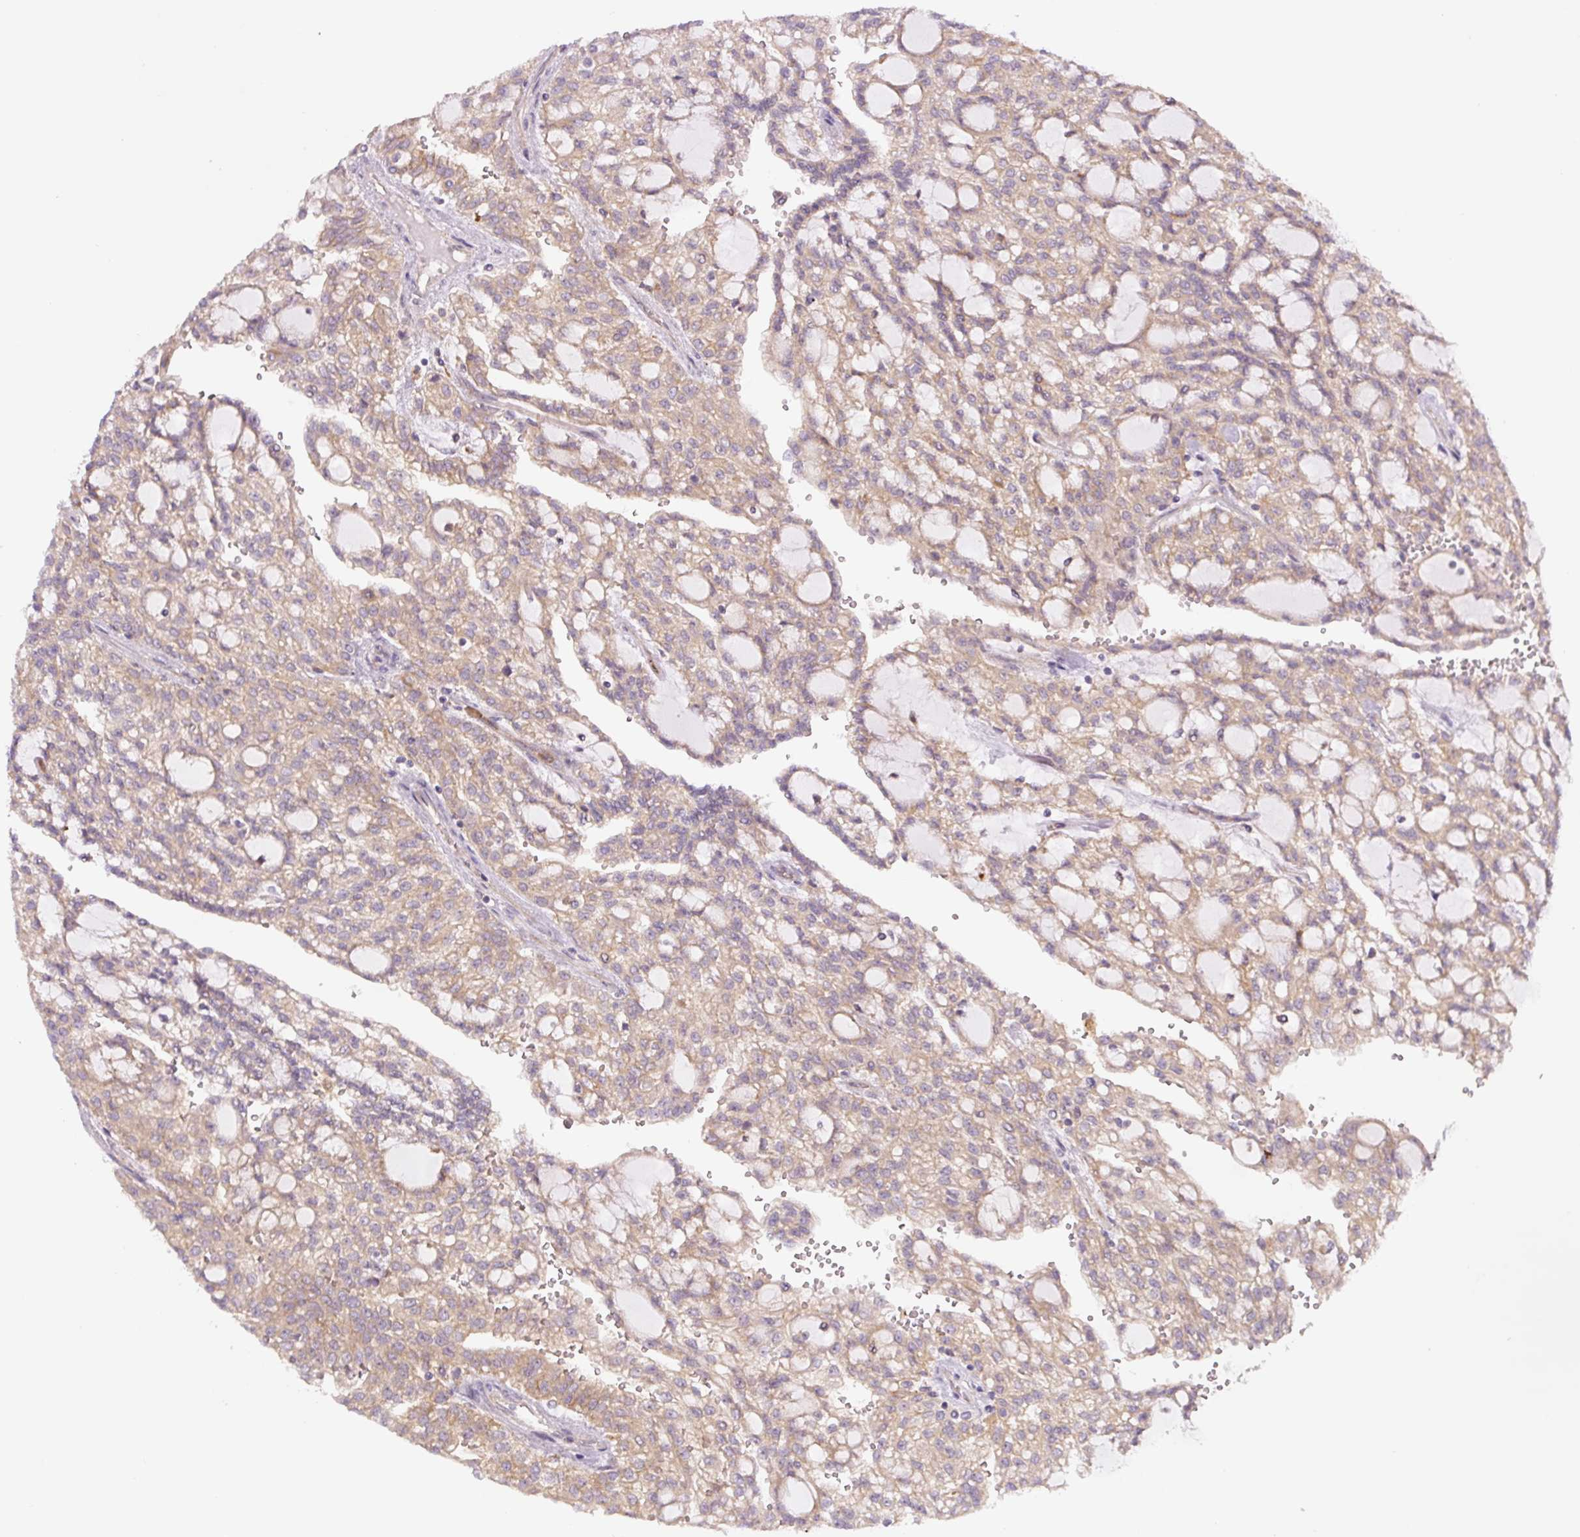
{"staining": {"intensity": "weak", "quantity": ">75%", "location": "cytoplasmic/membranous"}, "tissue": "renal cancer", "cell_type": "Tumor cells", "image_type": "cancer", "snomed": [{"axis": "morphology", "description": "Adenocarcinoma, NOS"}, {"axis": "topography", "description": "Kidney"}], "caption": "Brown immunohistochemical staining in renal adenocarcinoma exhibits weak cytoplasmic/membranous positivity in about >75% of tumor cells. Nuclei are stained in blue.", "gene": "ZSWIM7", "patient": {"sex": "male", "age": 63}}